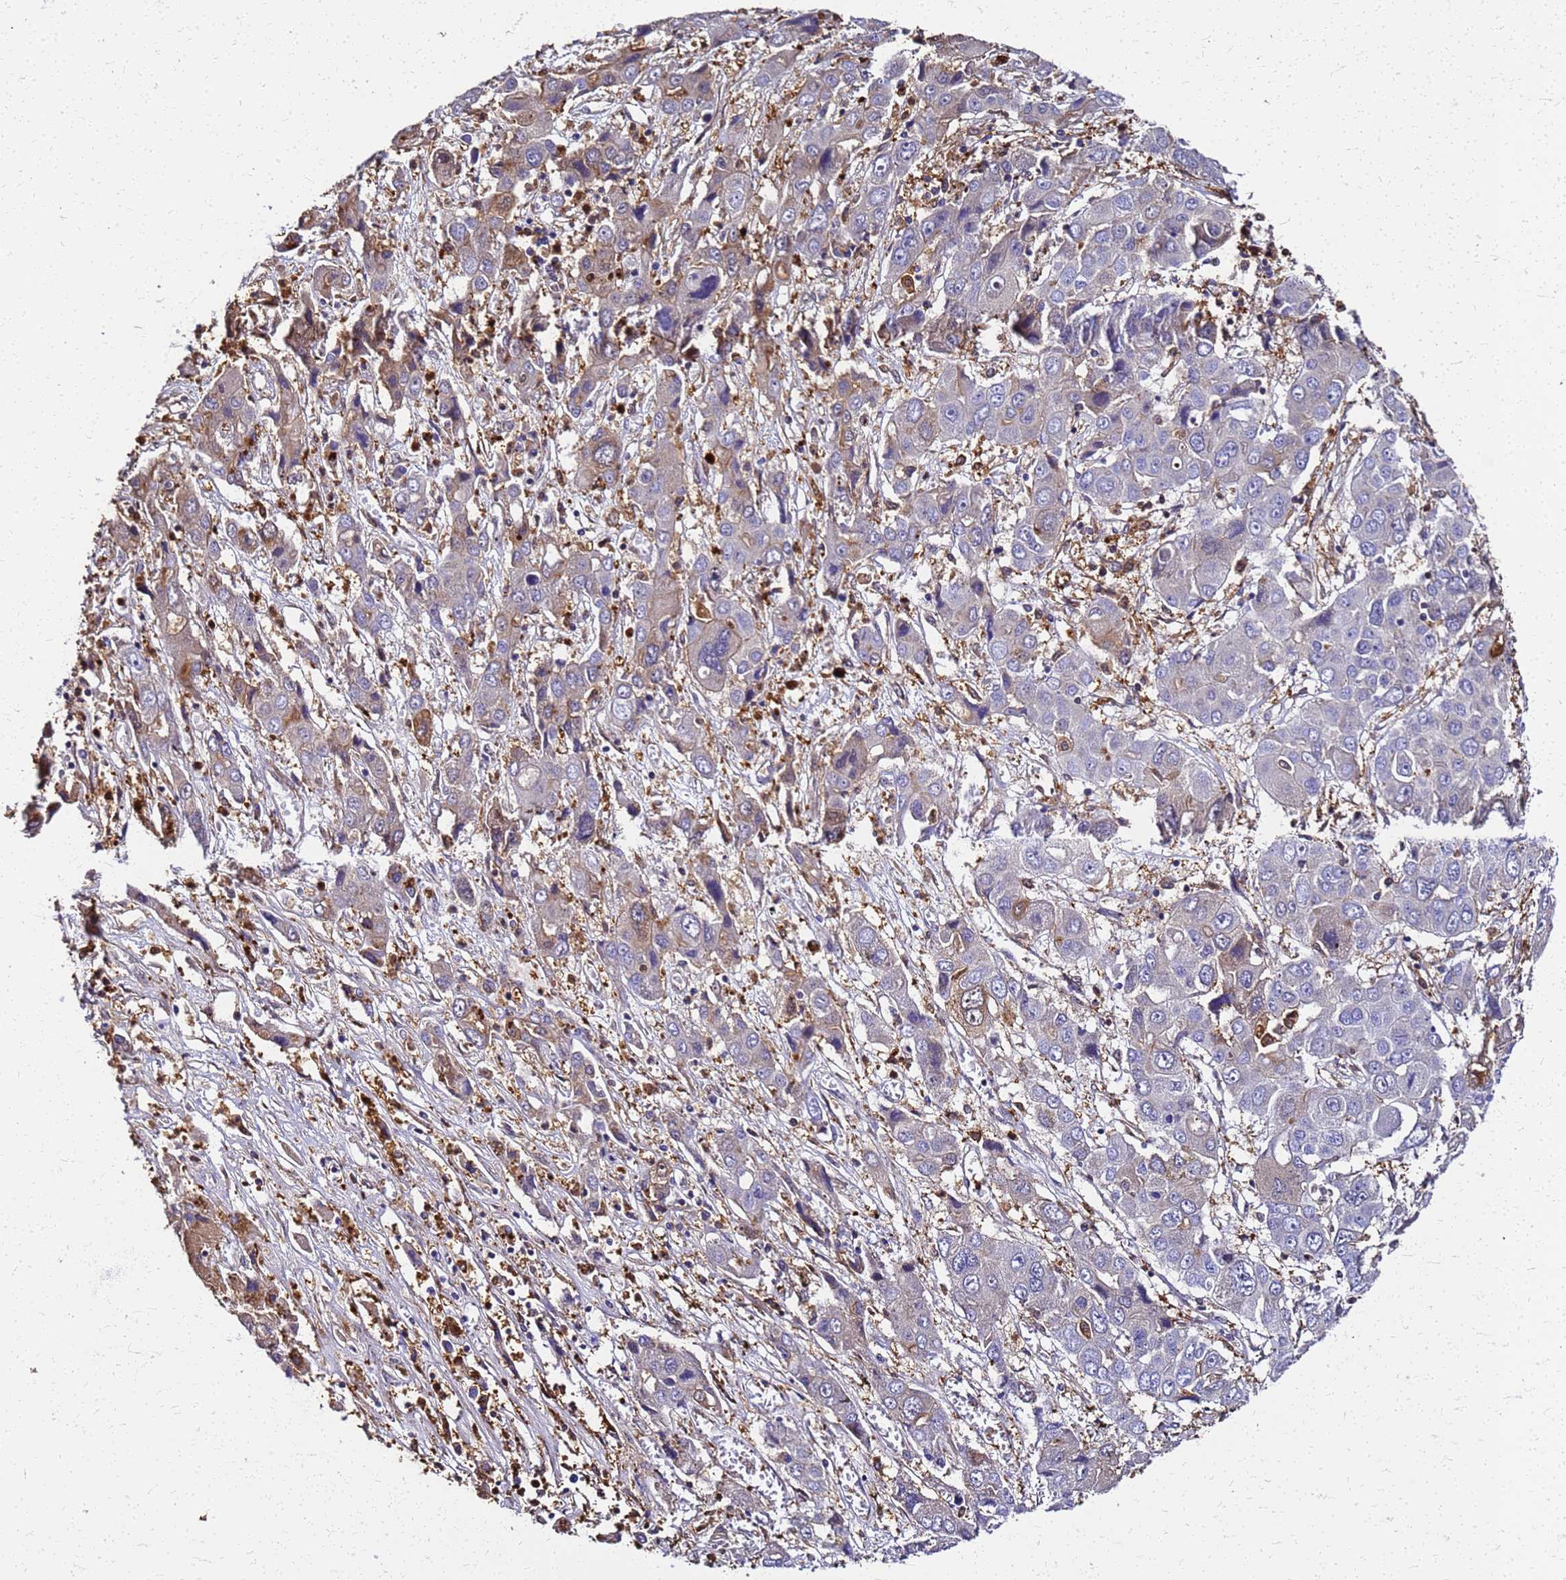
{"staining": {"intensity": "weak", "quantity": "<25%", "location": "cytoplasmic/membranous"}, "tissue": "liver cancer", "cell_type": "Tumor cells", "image_type": "cancer", "snomed": [{"axis": "morphology", "description": "Cholangiocarcinoma"}, {"axis": "topography", "description": "Liver"}], "caption": "A high-resolution photomicrograph shows IHC staining of cholangiocarcinoma (liver), which displays no significant expression in tumor cells. (DAB immunohistochemistry (IHC), high magnification).", "gene": "S100A11", "patient": {"sex": "male", "age": 67}}